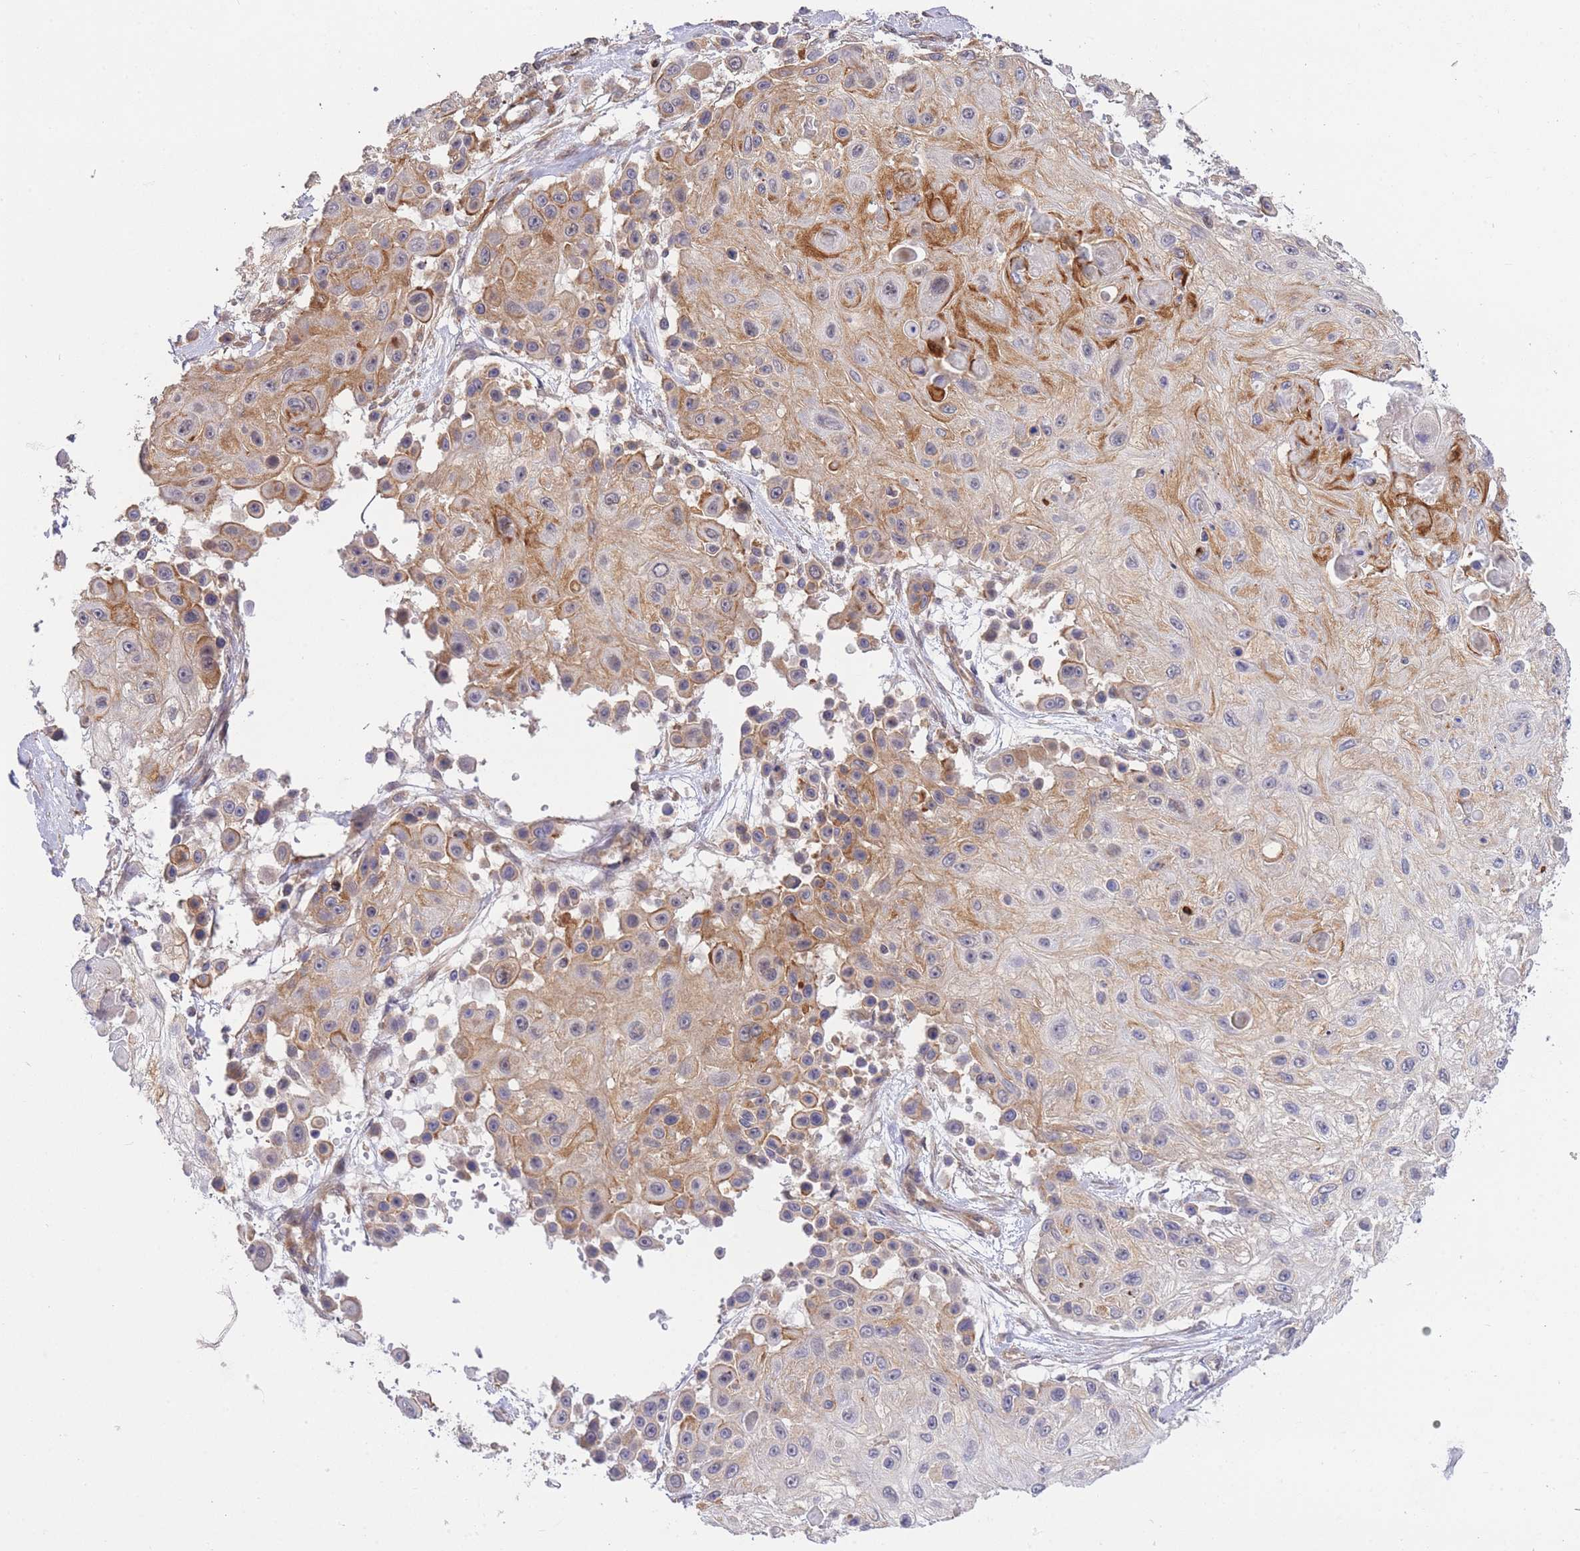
{"staining": {"intensity": "moderate", "quantity": "25%-75%", "location": "cytoplasmic/membranous"}, "tissue": "skin cancer", "cell_type": "Tumor cells", "image_type": "cancer", "snomed": [{"axis": "morphology", "description": "Squamous cell carcinoma, NOS"}, {"axis": "topography", "description": "Skin"}], "caption": "IHC (DAB) staining of human skin cancer demonstrates moderate cytoplasmic/membranous protein staining in about 25%-75% of tumor cells.", "gene": "EXOSC8", "patient": {"sex": "male", "age": 67}}